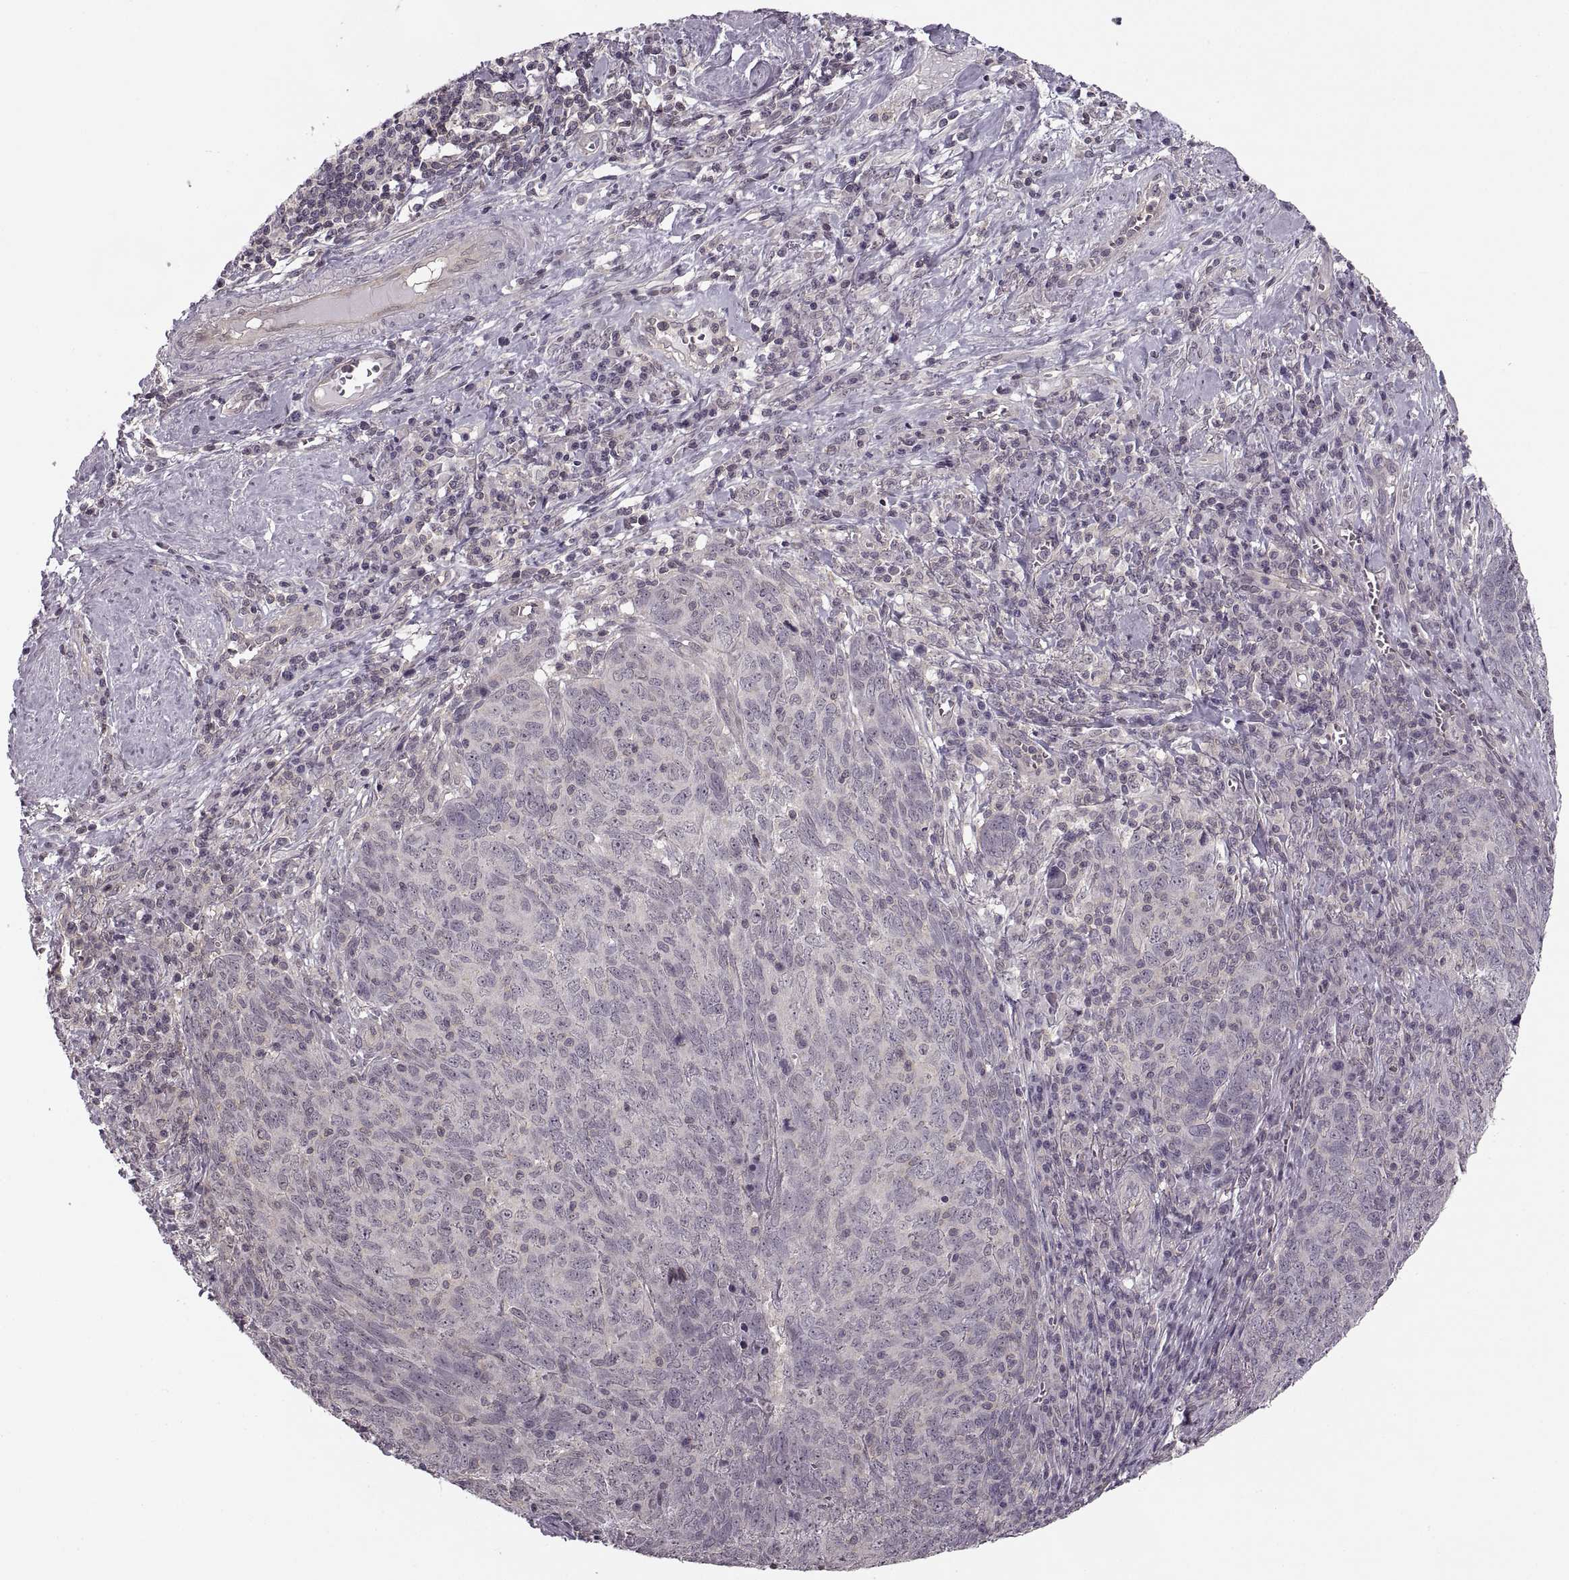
{"staining": {"intensity": "negative", "quantity": "none", "location": "none"}, "tissue": "skin cancer", "cell_type": "Tumor cells", "image_type": "cancer", "snomed": [{"axis": "morphology", "description": "Squamous cell carcinoma, NOS"}, {"axis": "topography", "description": "Skin"}, {"axis": "topography", "description": "Anal"}], "caption": "Protein analysis of squamous cell carcinoma (skin) displays no significant expression in tumor cells.", "gene": "LUZP2", "patient": {"sex": "female", "age": 51}}